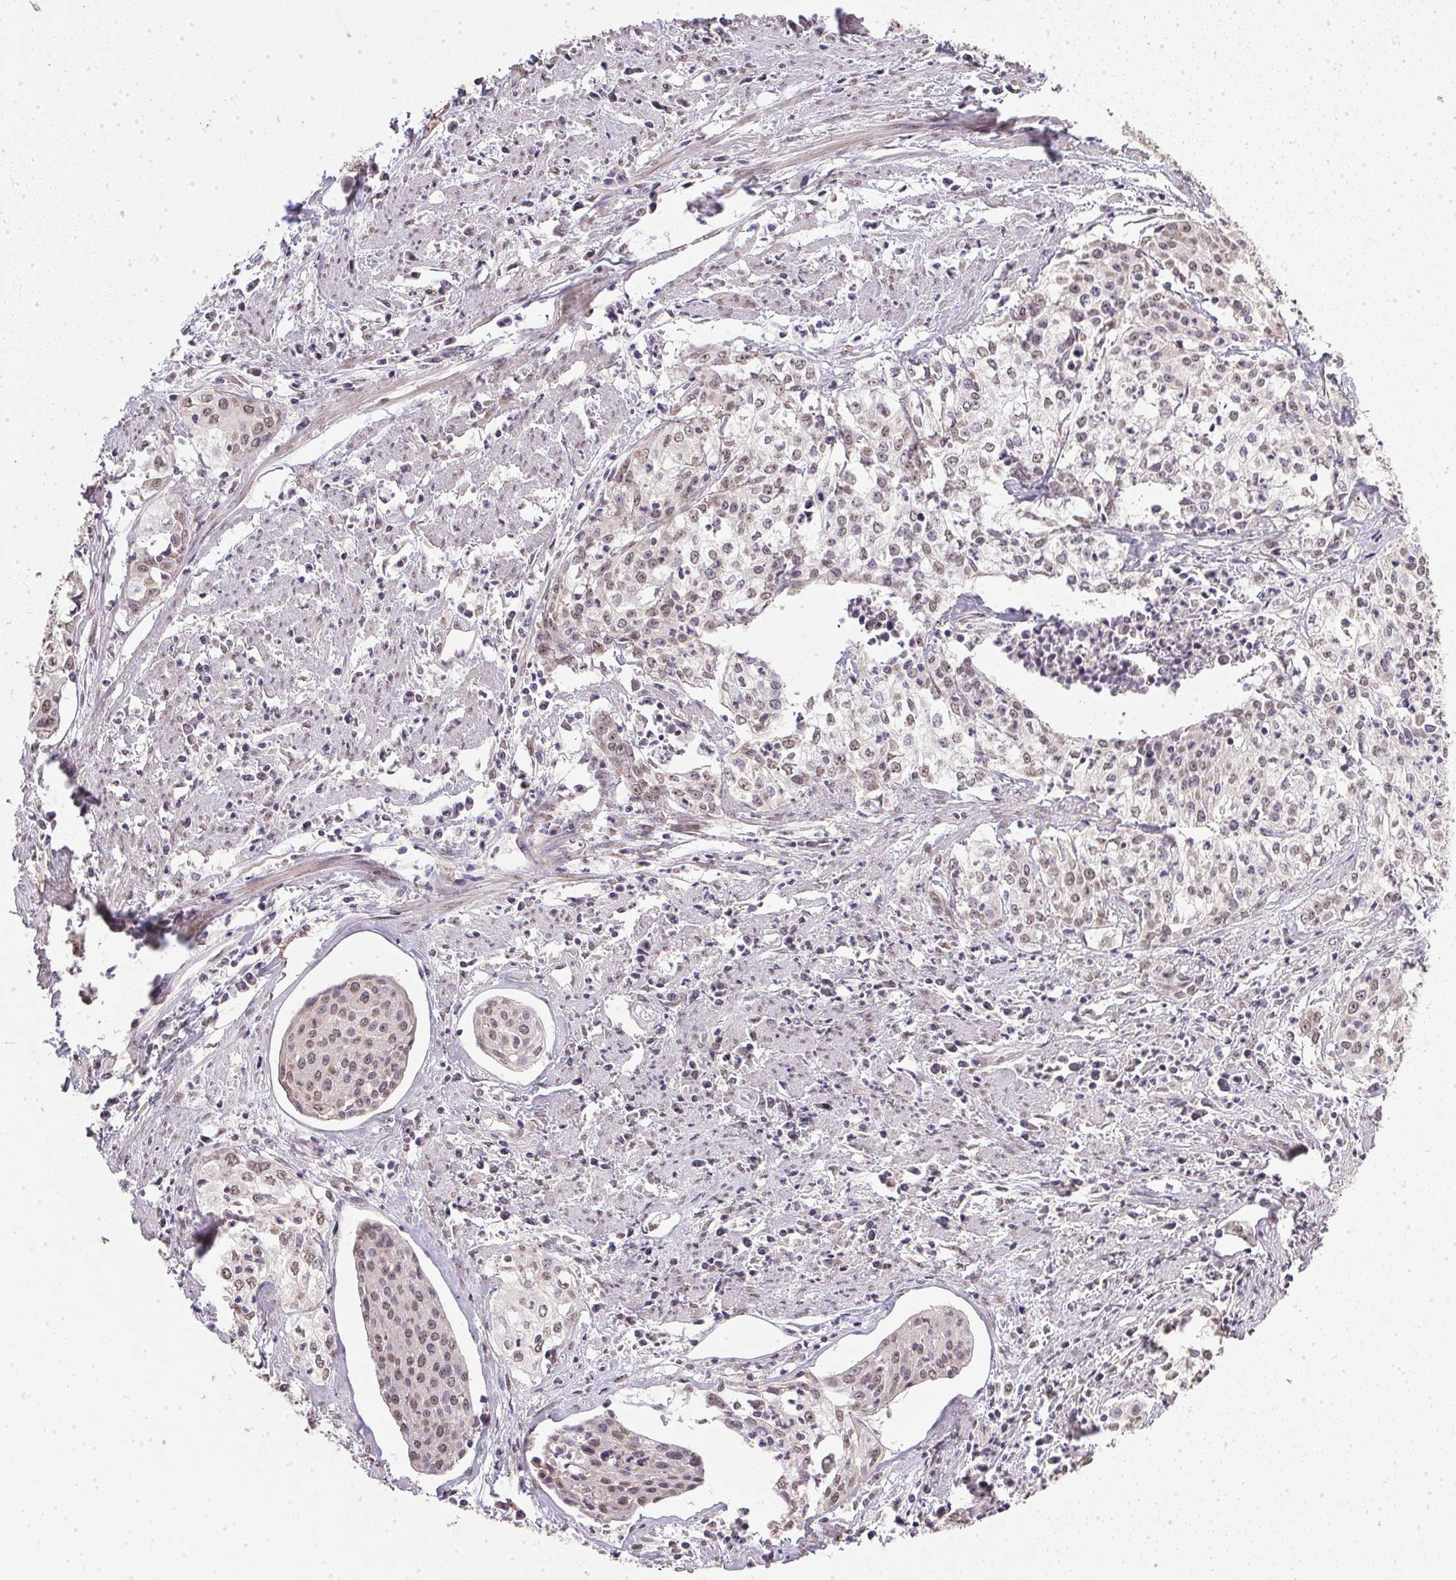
{"staining": {"intensity": "weak", "quantity": ">75%", "location": "nuclear"}, "tissue": "cervical cancer", "cell_type": "Tumor cells", "image_type": "cancer", "snomed": [{"axis": "morphology", "description": "Squamous cell carcinoma, NOS"}, {"axis": "topography", "description": "Cervix"}], "caption": "This is an image of immunohistochemistry staining of cervical squamous cell carcinoma, which shows weak positivity in the nuclear of tumor cells.", "gene": "PPP4R4", "patient": {"sex": "female", "age": 39}}